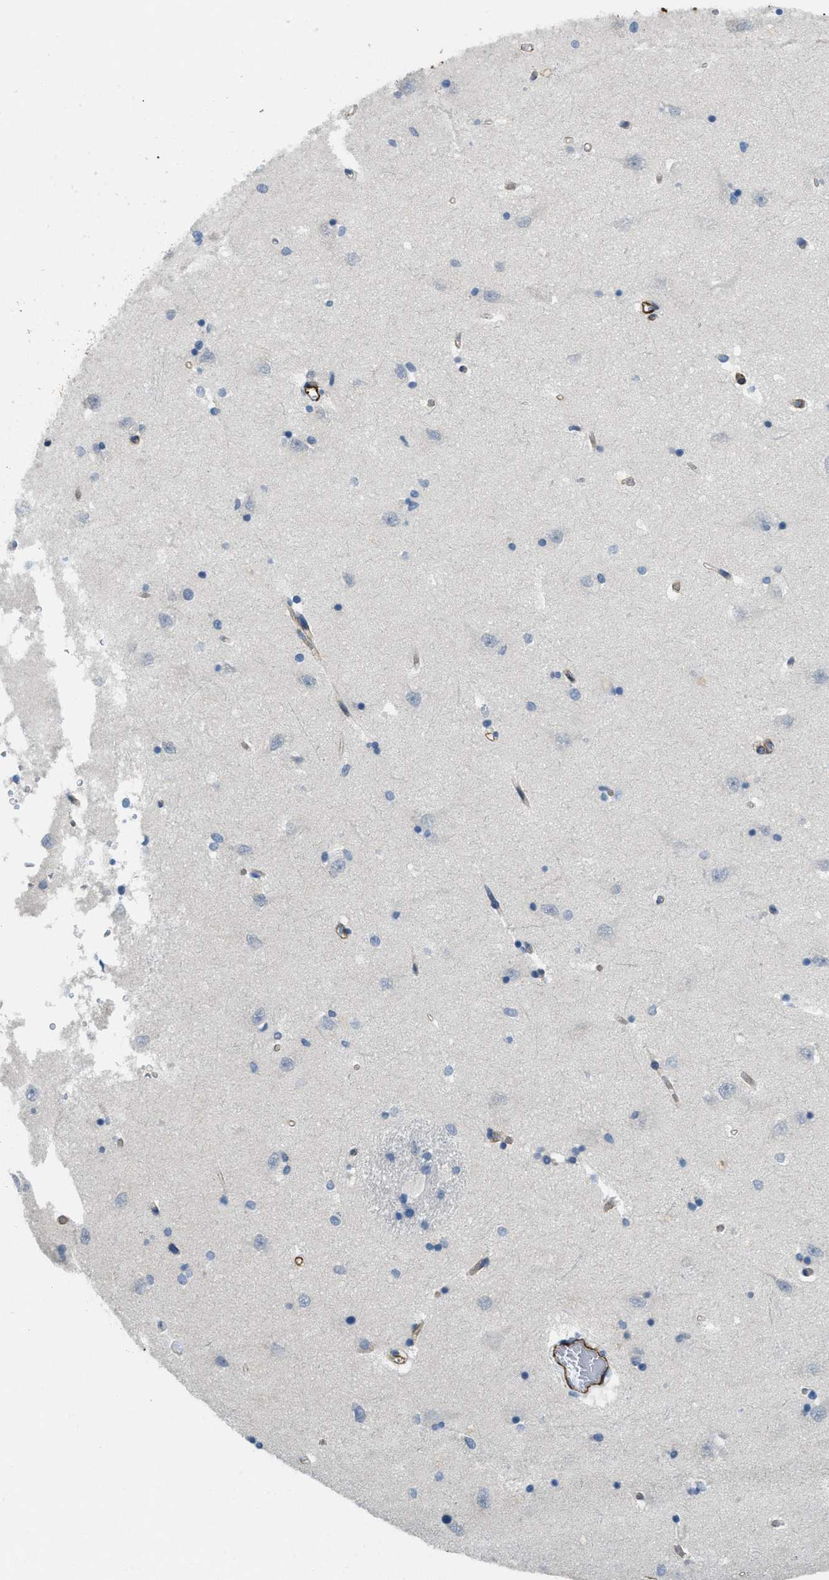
{"staining": {"intensity": "negative", "quantity": "none", "location": "none"}, "tissue": "hippocampus", "cell_type": "Glial cells", "image_type": "normal", "snomed": [{"axis": "morphology", "description": "Normal tissue, NOS"}, {"axis": "topography", "description": "Hippocampus"}], "caption": "A high-resolution photomicrograph shows IHC staining of benign hippocampus, which demonstrates no significant positivity in glial cells. Brightfield microscopy of immunohistochemistry stained with DAB (3,3'-diaminobenzidine) (brown) and hematoxylin (blue), captured at high magnification.", "gene": "BMPR1A", "patient": {"sex": "male", "age": 45}}